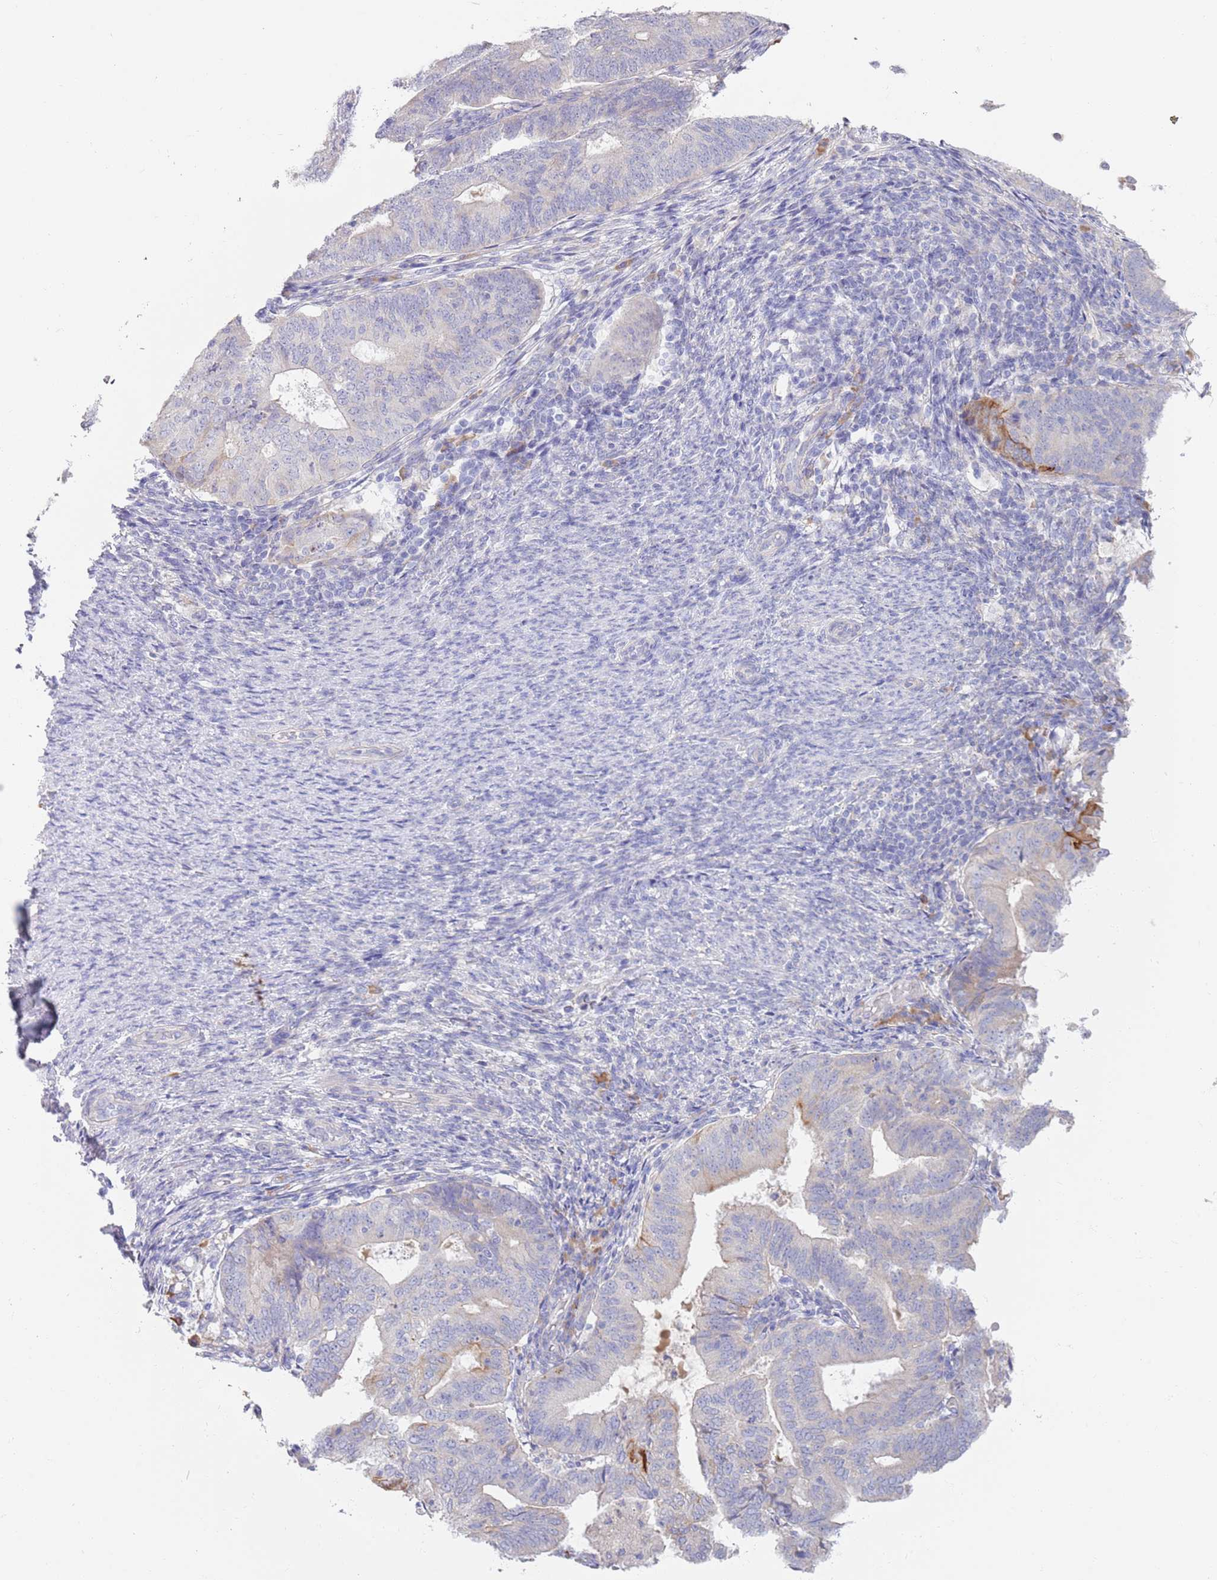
{"staining": {"intensity": "negative", "quantity": "none", "location": "none"}, "tissue": "endometrial cancer", "cell_type": "Tumor cells", "image_type": "cancer", "snomed": [{"axis": "morphology", "description": "Adenocarcinoma, NOS"}, {"axis": "topography", "description": "Endometrium"}], "caption": "Tumor cells are negative for brown protein staining in endometrial cancer.", "gene": "CCDC149", "patient": {"sex": "female", "age": 70}}